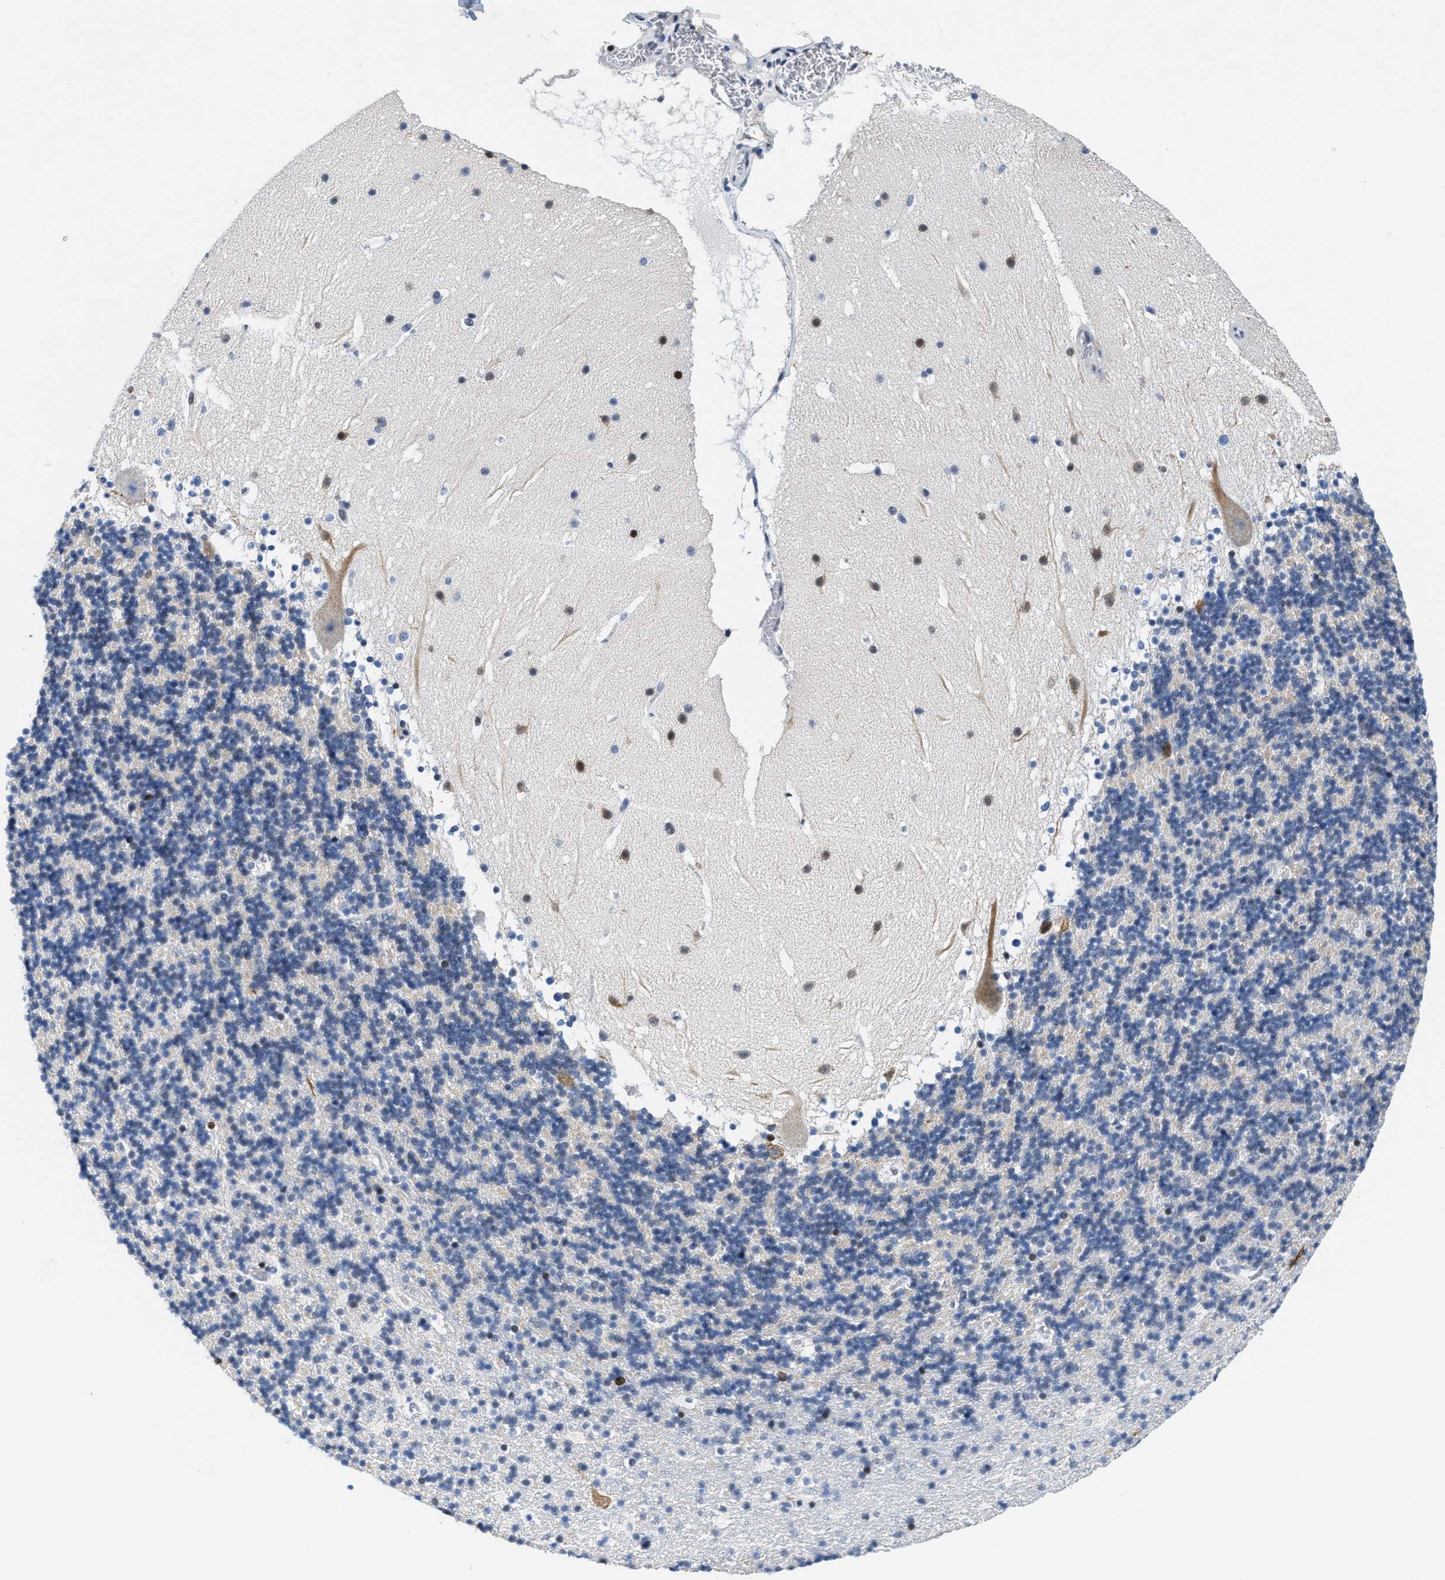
{"staining": {"intensity": "negative", "quantity": "none", "location": "none"}, "tissue": "cerebellum", "cell_type": "Cells in granular layer", "image_type": "normal", "snomed": [{"axis": "morphology", "description": "Normal tissue, NOS"}, {"axis": "topography", "description": "Cerebellum"}], "caption": "Immunohistochemical staining of benign cerebellum exhibits no significant staining in cells in granular layer.", "gene": "SETD1B", "patient": {"sex": "male", "age": 45}}